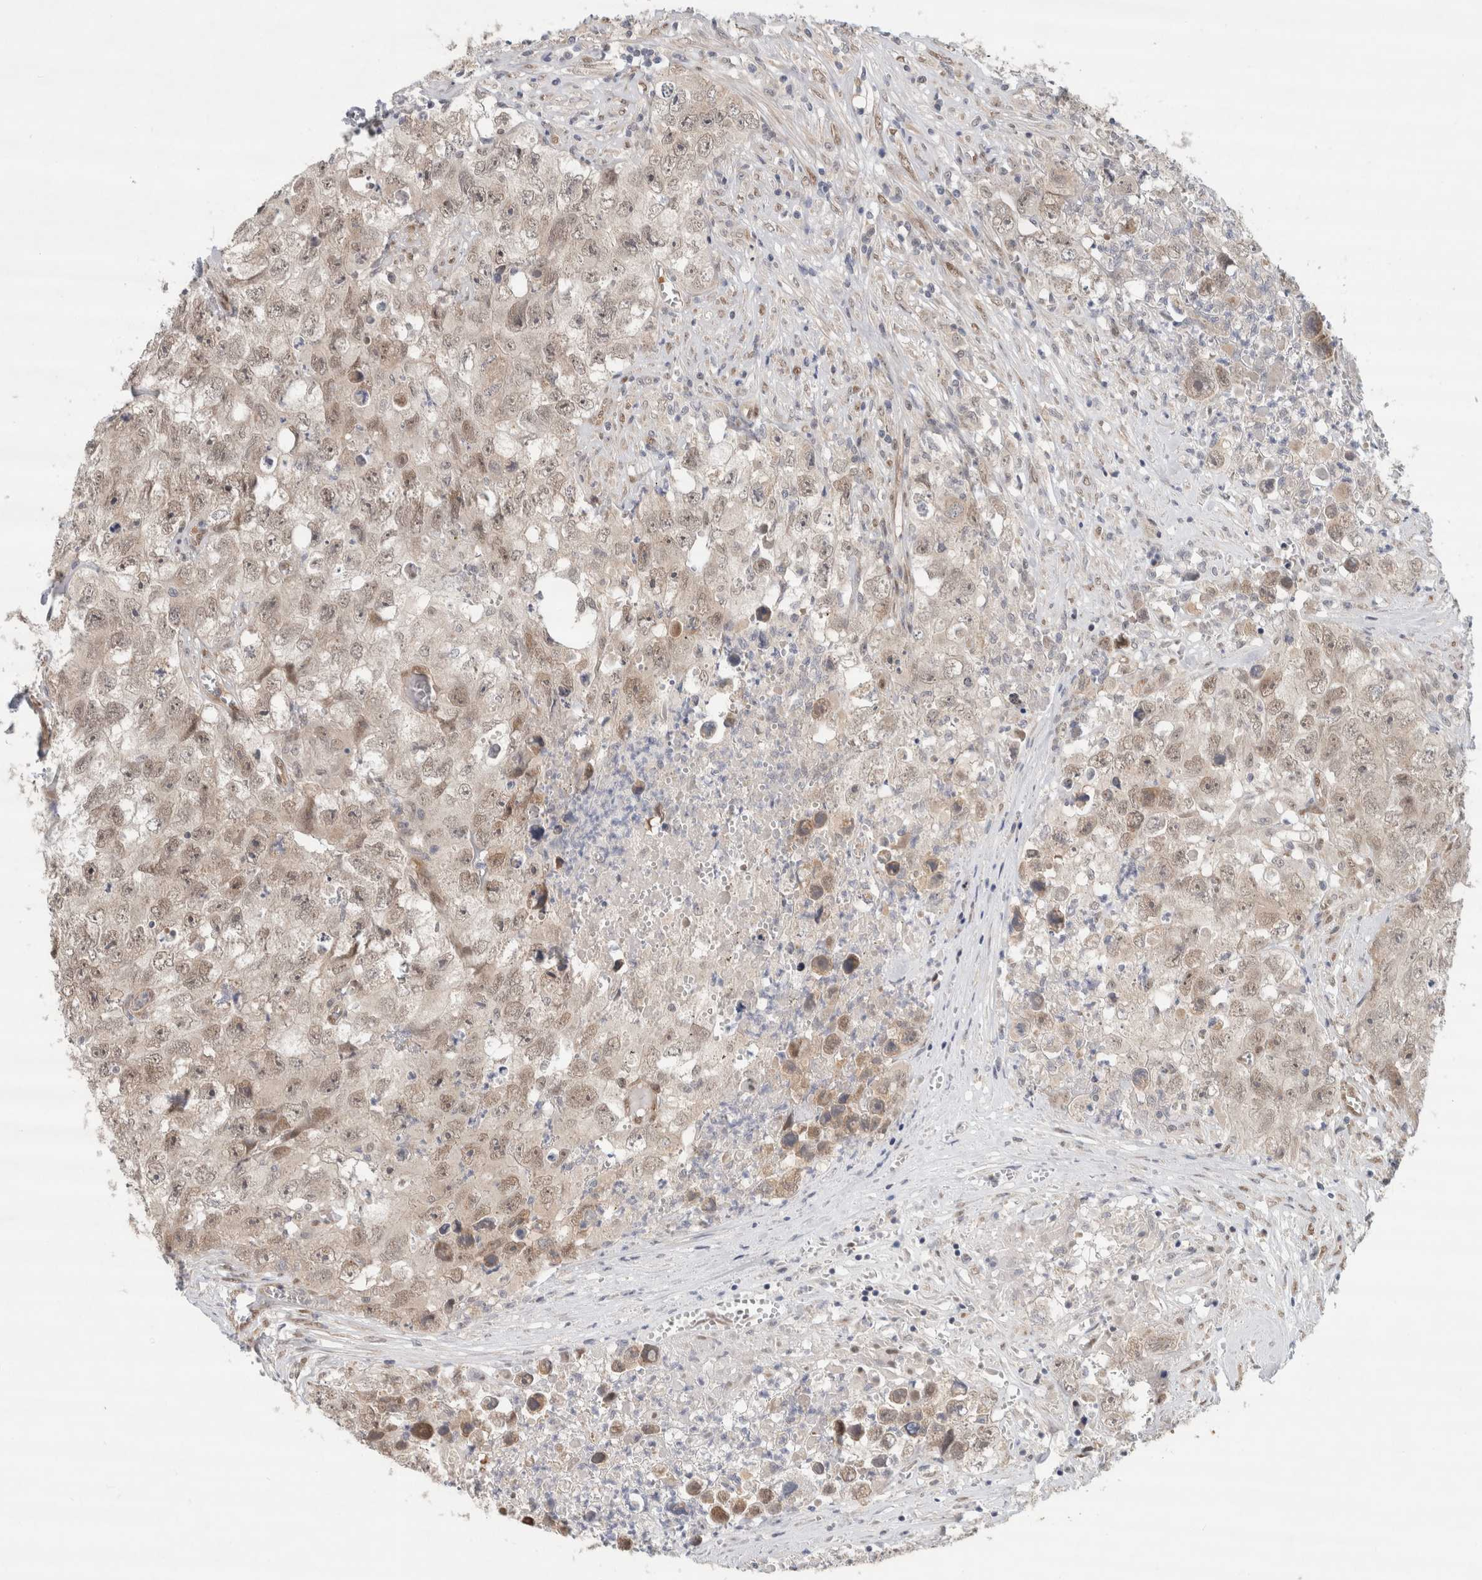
{"staining": {"intensity": "weak", "quantity": "25%-75%", "location": "nuclear"}, "tissue": "testis cancer", "cell_type": "Tumor cells", "image_type": "cancer", "snomed": [{"axis": "morphology", "description": "Seminoma, NOS"}, {"axis": "morphology", "description": "Carcinoma, Embryonal, NOS"}, {"axis": "topography", "description": "Testis"}], "caption": "Testis cancer (seminoma) stained for a protein exhibits weak nuclear positivity in tumor cells. The protein of interest is shown in brown color, while the nuclei are stained blue.", "gene": "EIF4G3", "patient": {"sex": "male", "age": 43}}